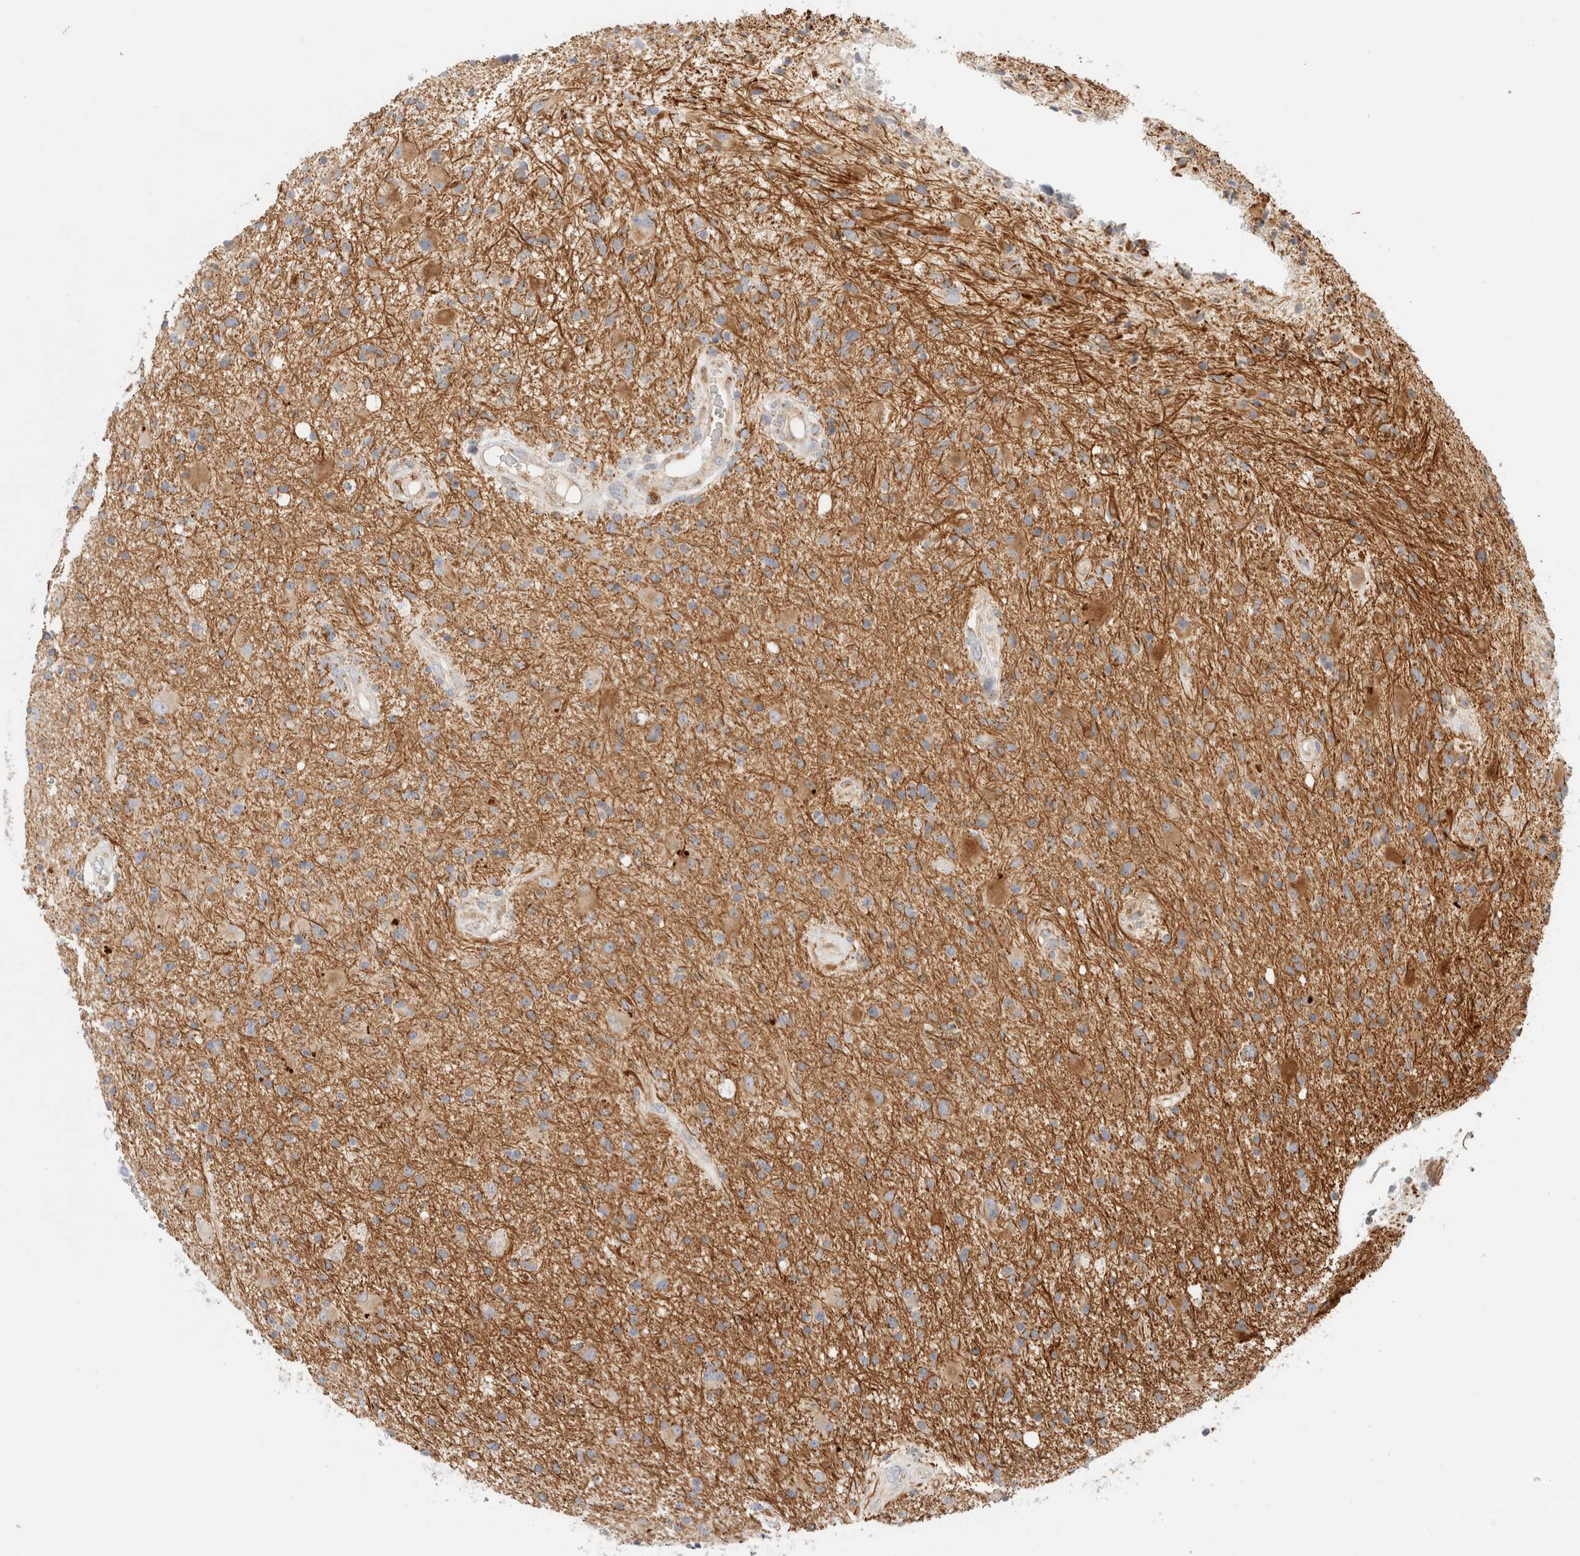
{"staining": {"intensity": "moderate", "quantity": "<25%", "location": "cytoplasmic/membranous"}, "tissue": "glioma", "cell_type": "Tumor cells", "image_type": "cancer", "snomed": [{"axis": "morphology", "description": "Glioma, malignant, High grade"}, {"axis": "topography", "description": "Brain"}], "caption": "This is a photomicrograph of immunohistochemistry staining of high-grade glioma (malignant), which shows moderate expression in the cytoplasmic/membranous of tumor cells.", "gene": "MRM3", "patient": {"sex": "male", "age": 33}}